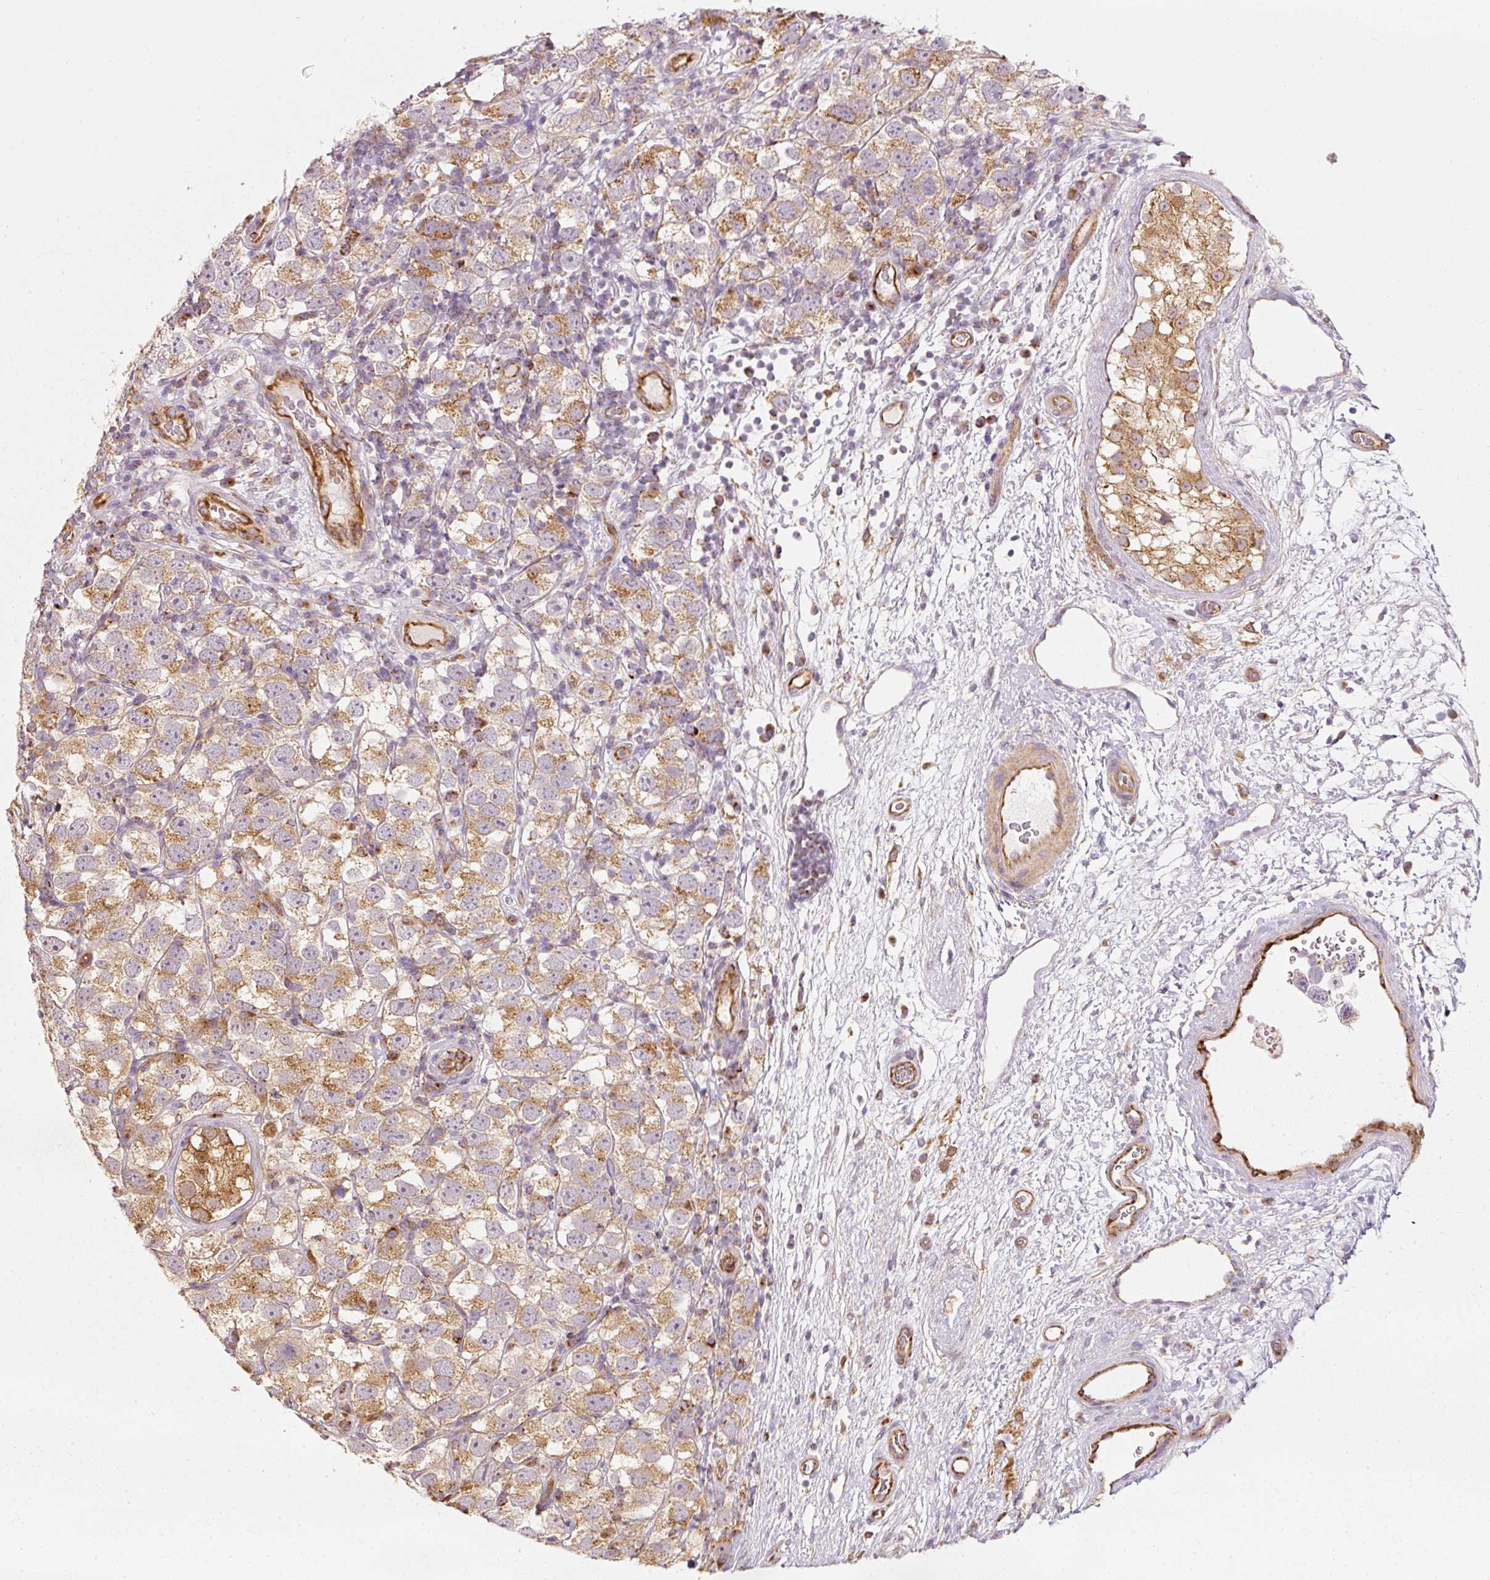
{"staining": {"intensity": "moderate", "quantity": ">75%", "location": "cytoplasmic/membranous"}, "tissue": "testis cancer", "cell_type": "Tumor cells", "image_type": "cancer", "snomed": [{"axis": "morphology", "description": "Seminoma, NOS"}, {"axis": "topography", "description": "Testis"}], "caption": "DAB (3,3'-diaminobenzidine) immunohistochemical staining of testis cancer demonstrates moderate cytoplasmic/membranous protein staining in approximately >75% of tumor cells.", "gene": "MTHFD1L", "patient": {"sex": "male", "age": 26}}